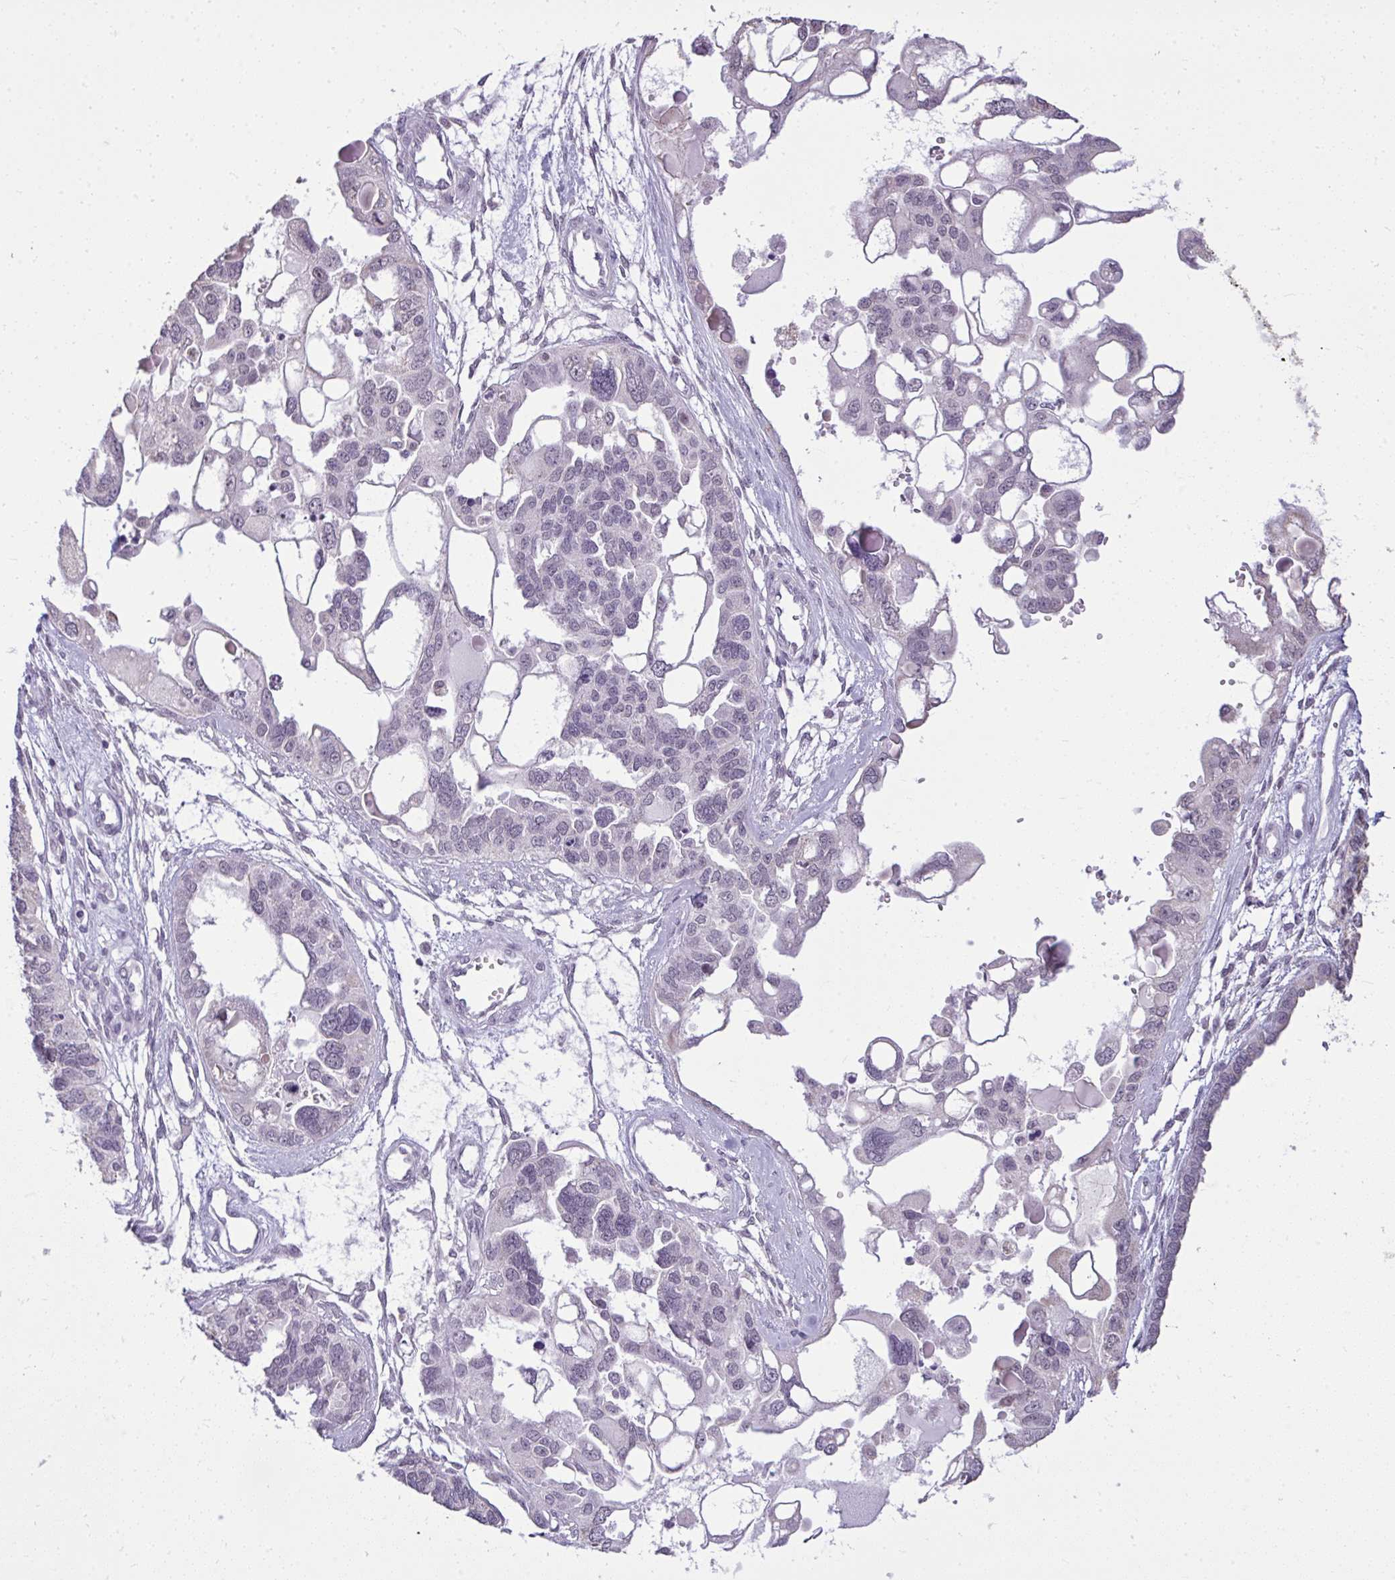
{"staining": {"intensity": "negative", "quantity": "none", "location": "none"}, "tissue": "ovarian cancer", "cell_type": "Tumor cells", "image_type": "cancer", "snomed": [{"axis": "morphology", "description": "Cystadenocarcinoma, serous, NOS"}, {"axis": "topography", "description": "Ovary"}], "caption": "A histopathology image of human serous cystadenocarcinoma (ovarian) is negative for staining in tumor cells.", "gene": "NPPA", "patient": {"sex": "female", "age": 51}}